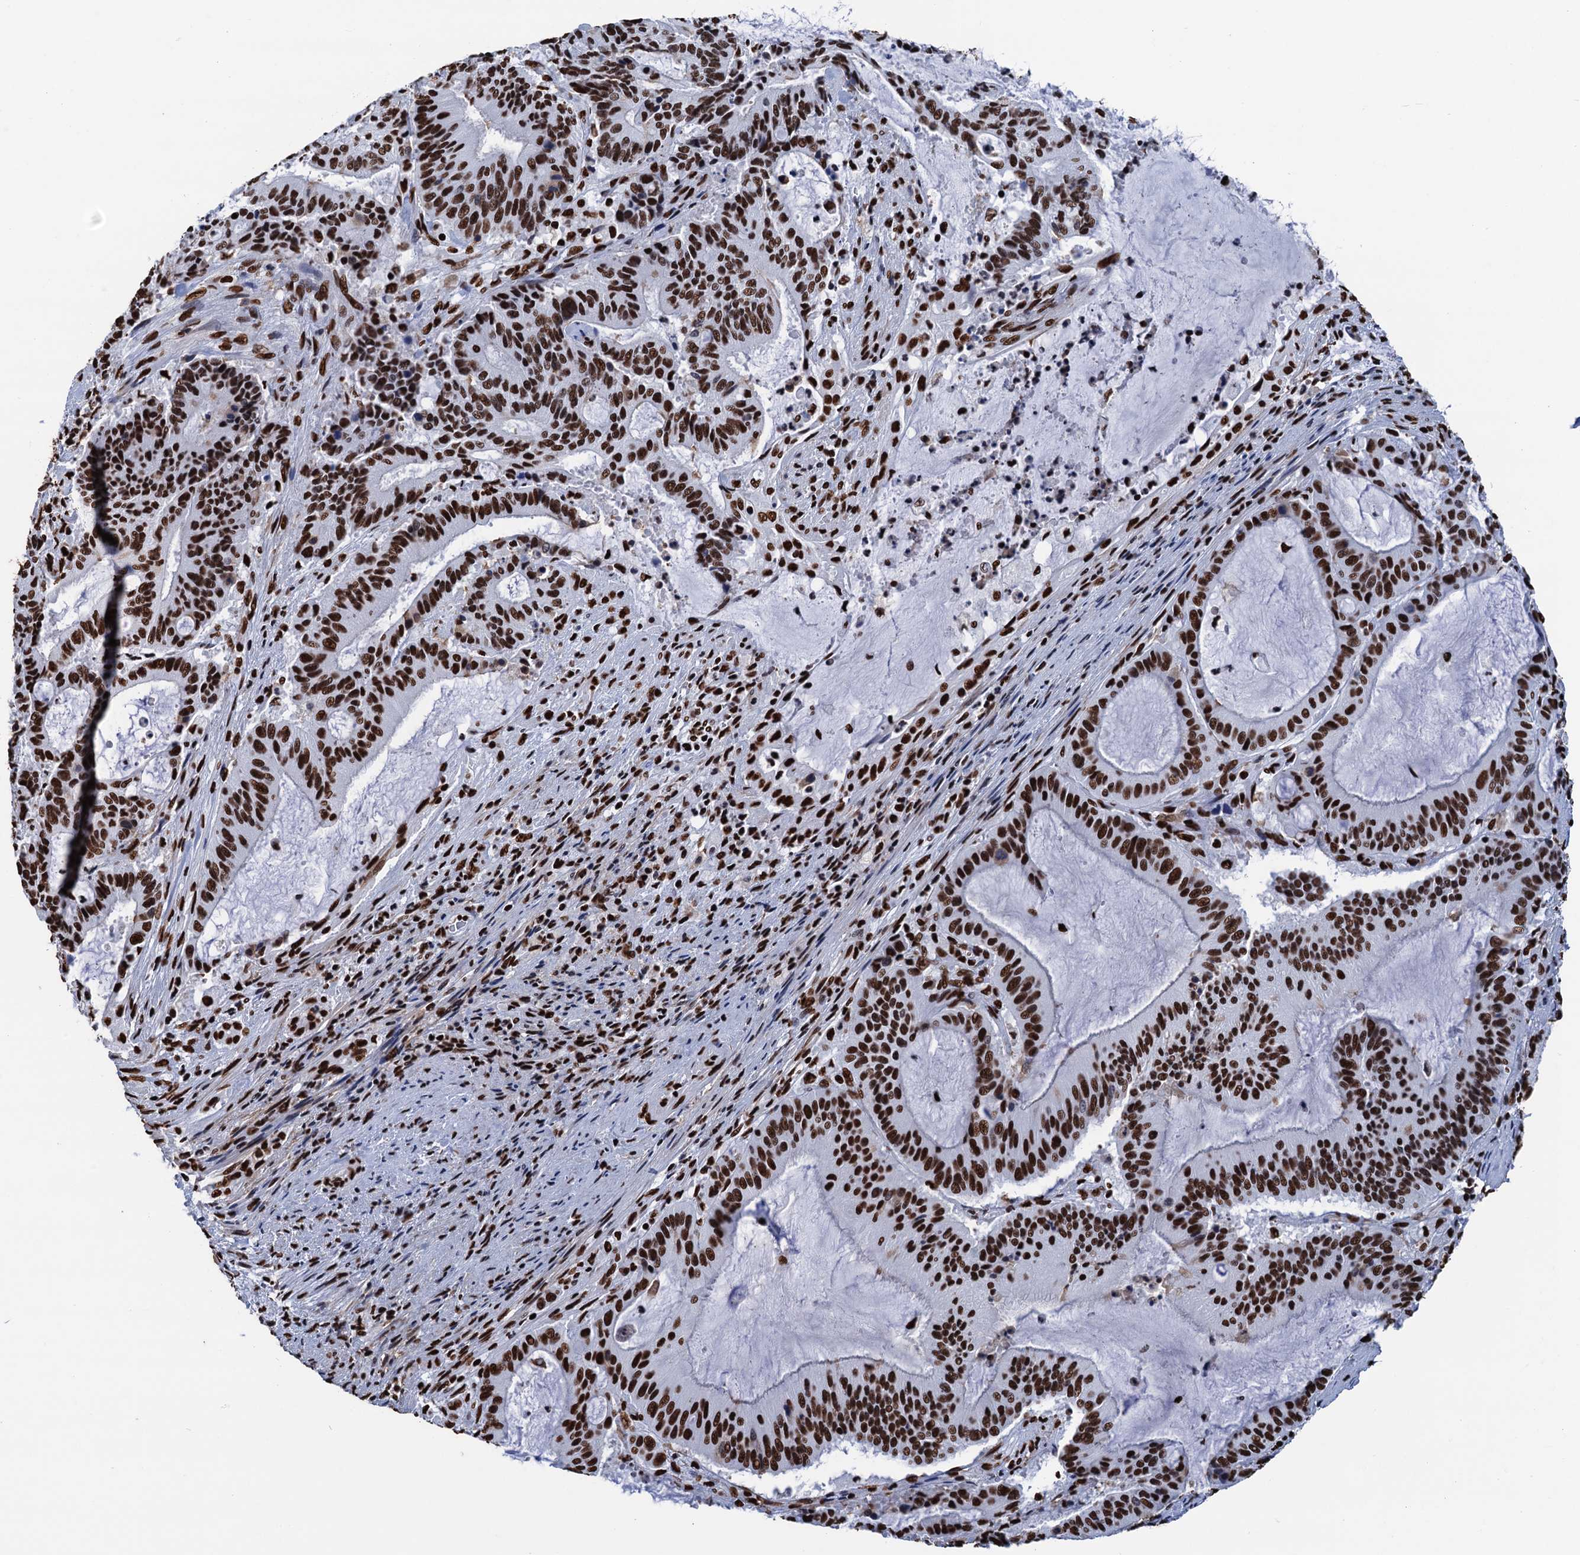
{"staining": {"intensity": "strong", "quantity": ">75%", "location": "nuclear"}, "tissue": "liver cancer", "cell_type": "Tumor cells", "image_type": "cancer", "snomed": [{"axis": "morphology", "description": "Normal tissue, NOS"}, {"axis": "morphology", "description": "Cholangiocarcinoma"}, {"axis": "topography", "description": "Liver"}, {"axis": "topography", "description": "Peripheral nerve tissue"}], "caption": "A photomicrograph showing strong nuclear expression in approximately >75% of tumor cells in liver cancer, as visualized by brown immunohistochemical staining.", "gene": "UBA2", "patient": {"sex": "female", "age": 73}}